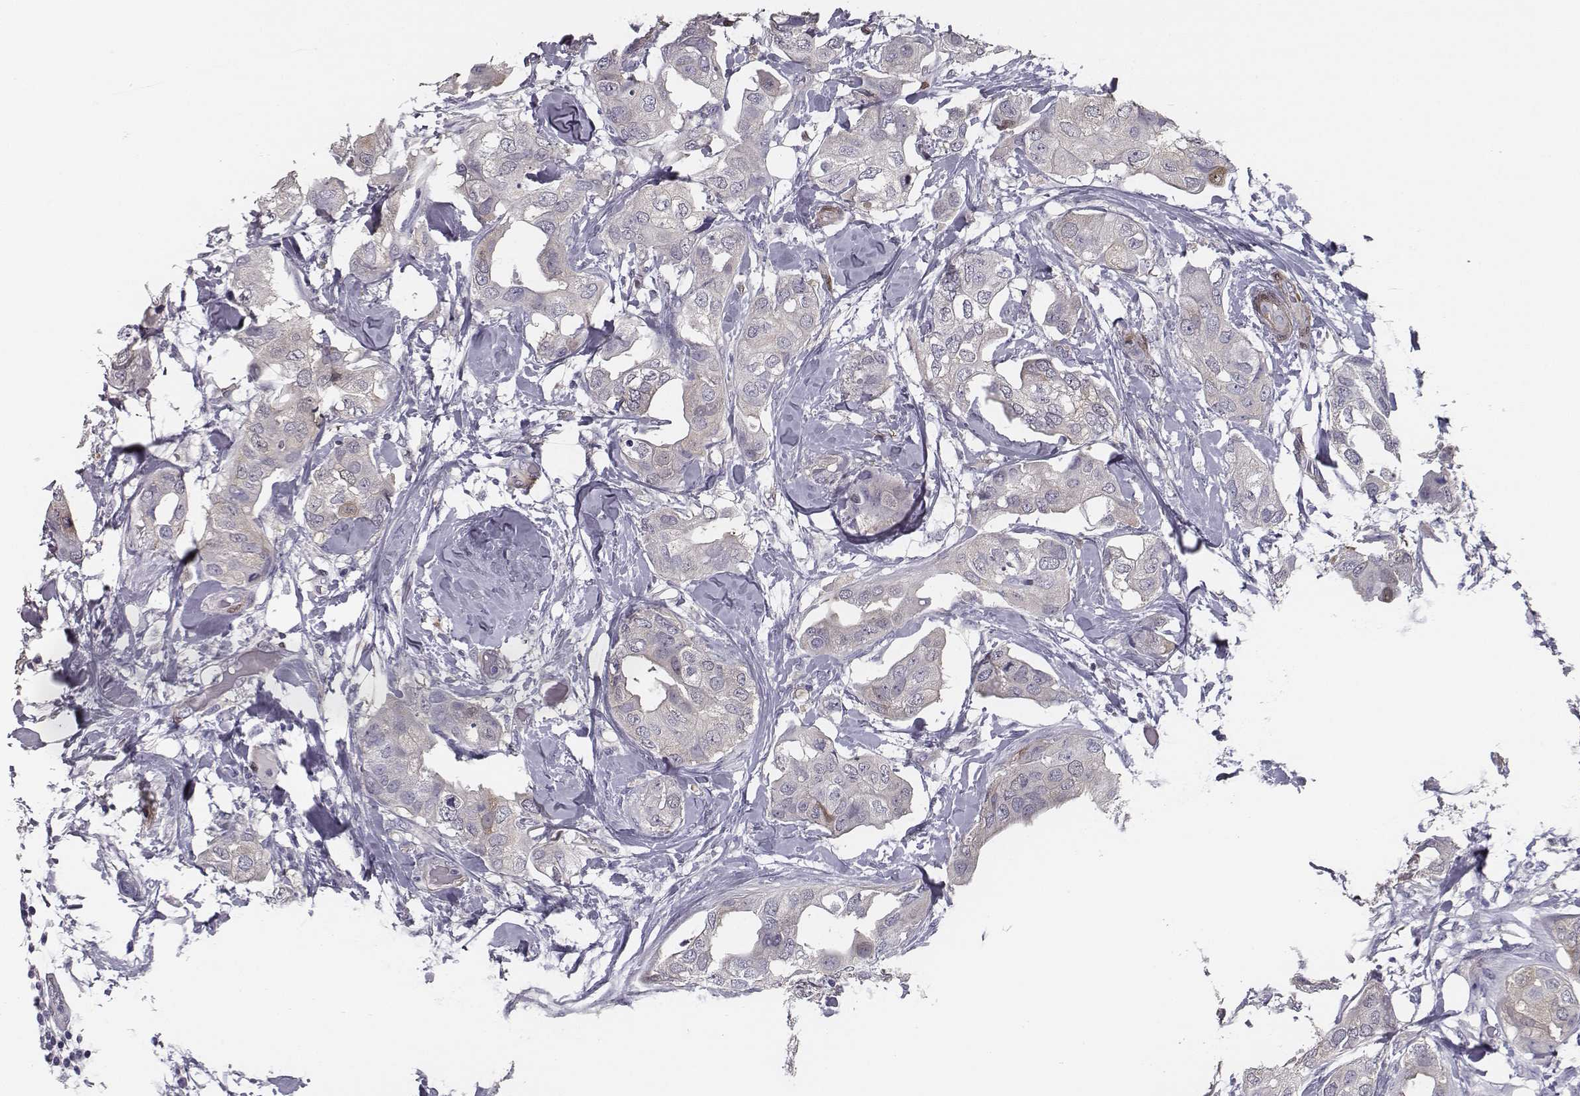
{"staining": {"intensity": "negative", "quantity": "none", "location": "none"}, "tissue": "breast cancer", "cell_type": "Tumor cells", "image_type": "cancer", "snomed": [{"axis": "morphology", "description": "Normal tissue, NOS"}, {"axis": "morphology", "description": "Duct carcinoma"}, {"axis": "topography", "description": "Breast"}], "caption": "Tumor cells show no significant protein expression in breast cancer (invasive ductal carcinoma).", "gene": "ISYNA1", "patient": {"sex": "female", "age": 40}}